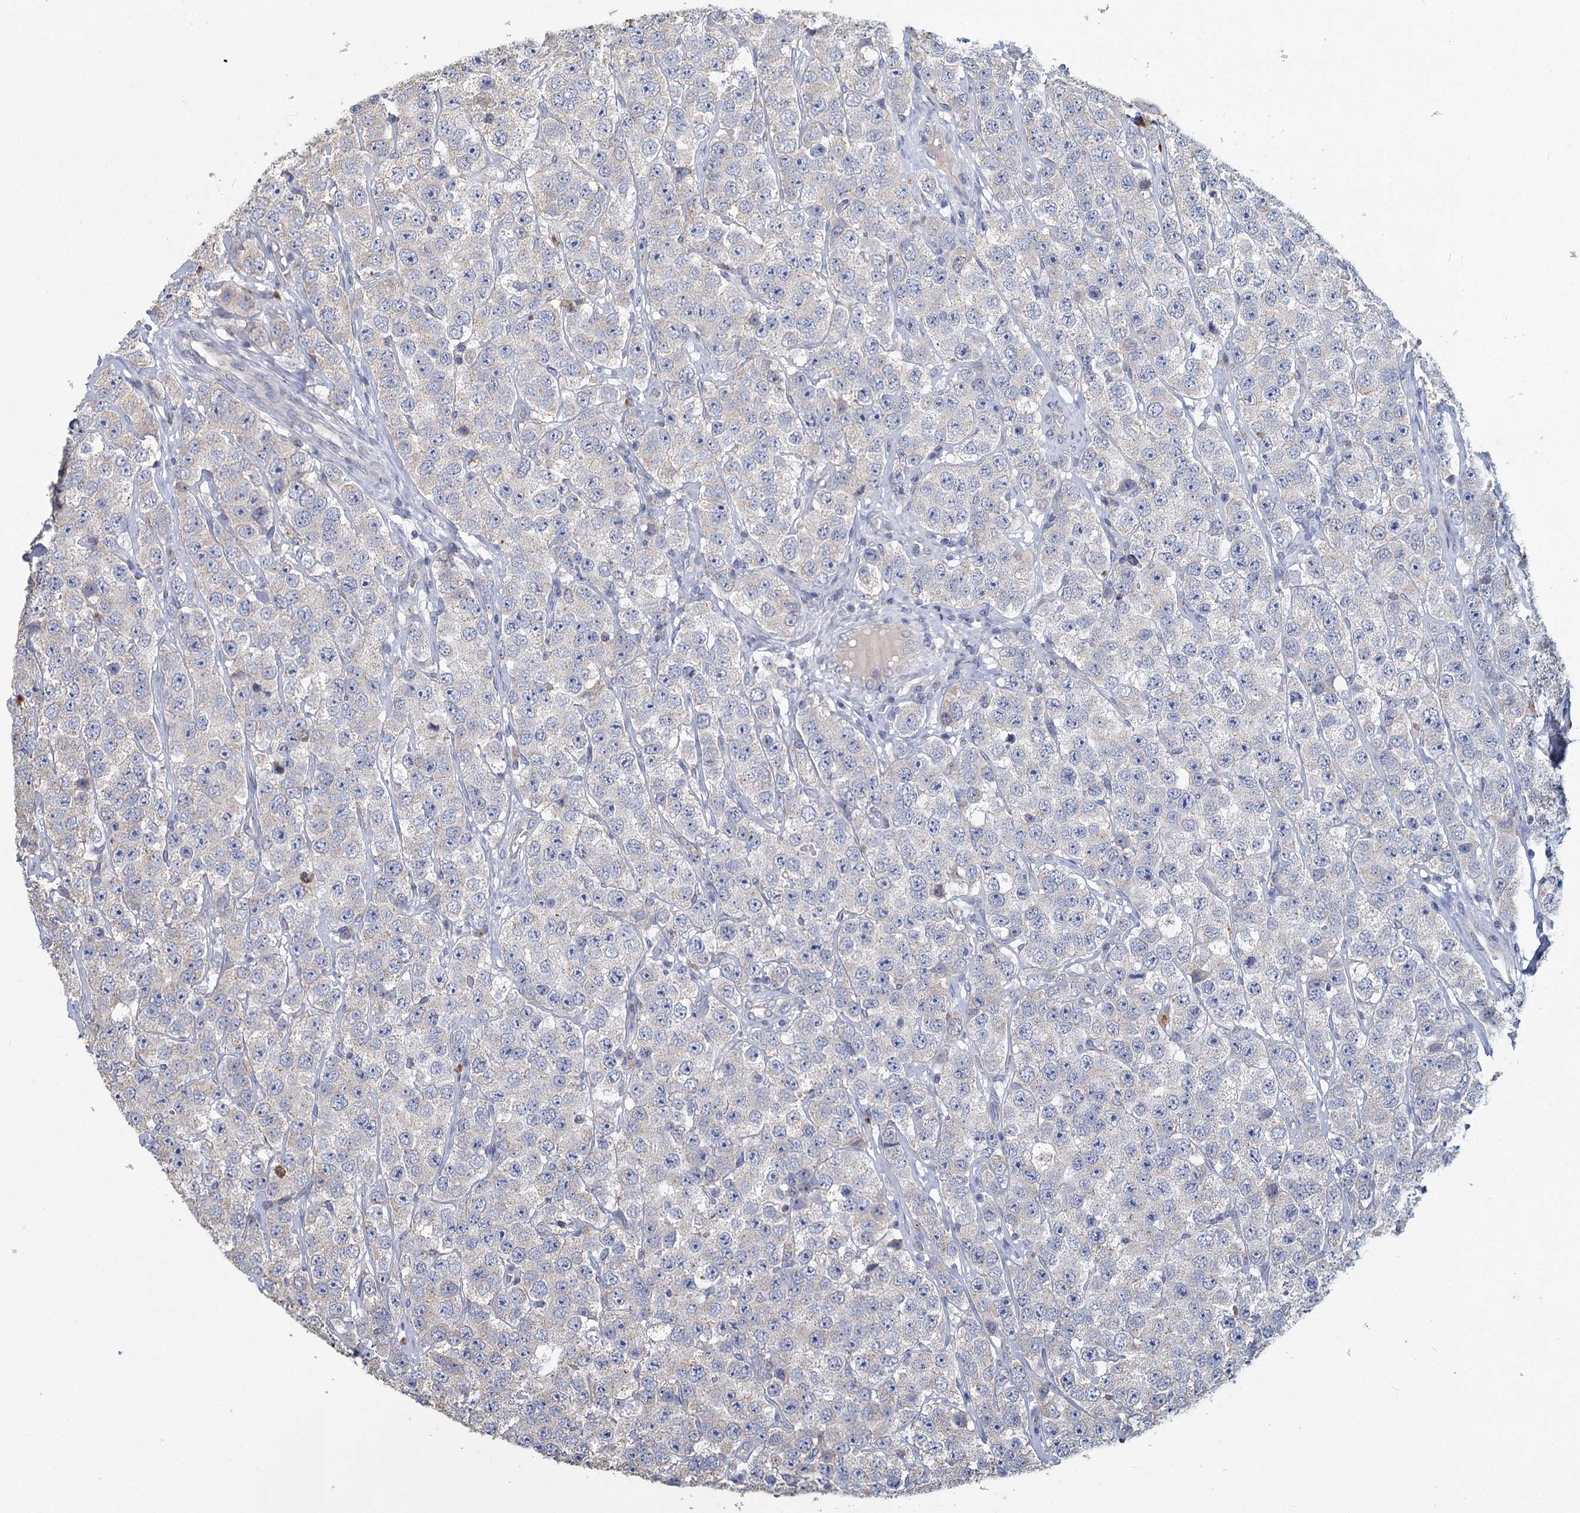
{"staining": {"intensity": "negative", "quantity": "none", "location": "none"}, "tissue": "testis cancer", "cell_type": "Tumor cells", "image_type": "cancer", "snomed": [{"axis": "morphology", "description": "Seminoma, NOS"}, {"axis": "topography", "description": "Testis"}], "caption": "Tumor cells are negative for protein expression in human testis cancer.", "gene": "HES2", "patient": {"sex": "male", "age": 28}}